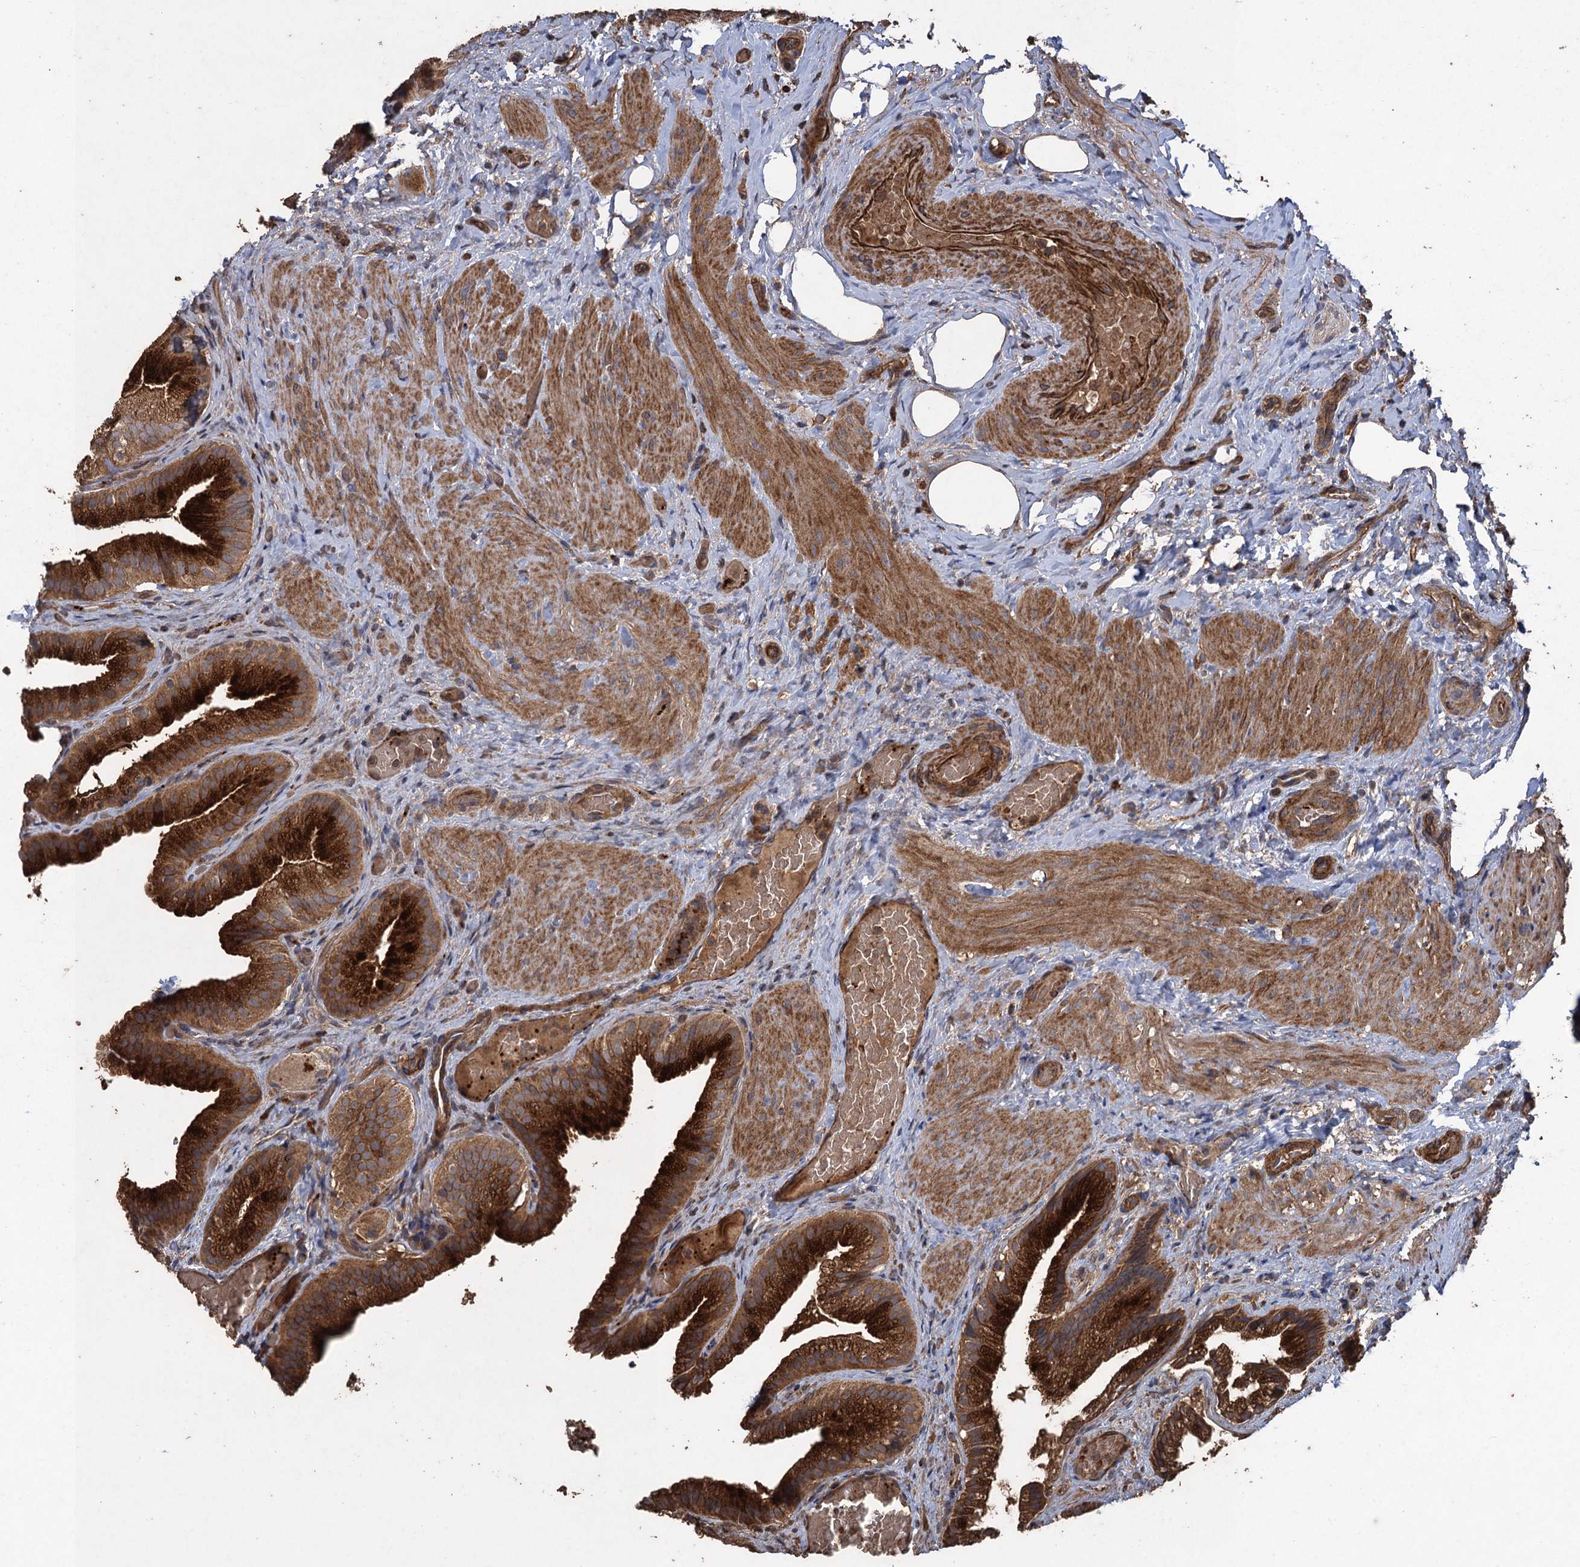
{"staining": {"intensity": "strong", "quantity": ">75%", "location": "cytoplasmic/membranous"}, "tissue": "gallbladder", "cell_type": "Glandular cells", "image_type": "normal", "snomed": [{"axis": "morphology", "description": "Normal tissue, NOS"}, {"axis": "morphology", "description": "Inflammation, NOS"}, {"axis": "topography", "description": "Gallbladder"}], "caption": "High-magnification brightfield microscopy of unremarkable gallbladder stained with DAB (brown) and counterstained with hematoxylin (blue). glandular cells exhibit strong cytoplasmic/membranous staining is present in about>75% of cells. The protein is shown in brown color, while the nuclei are stained blue.", "gene": "TXNDC11", "patient": {"sex": "male", "age": 51}}